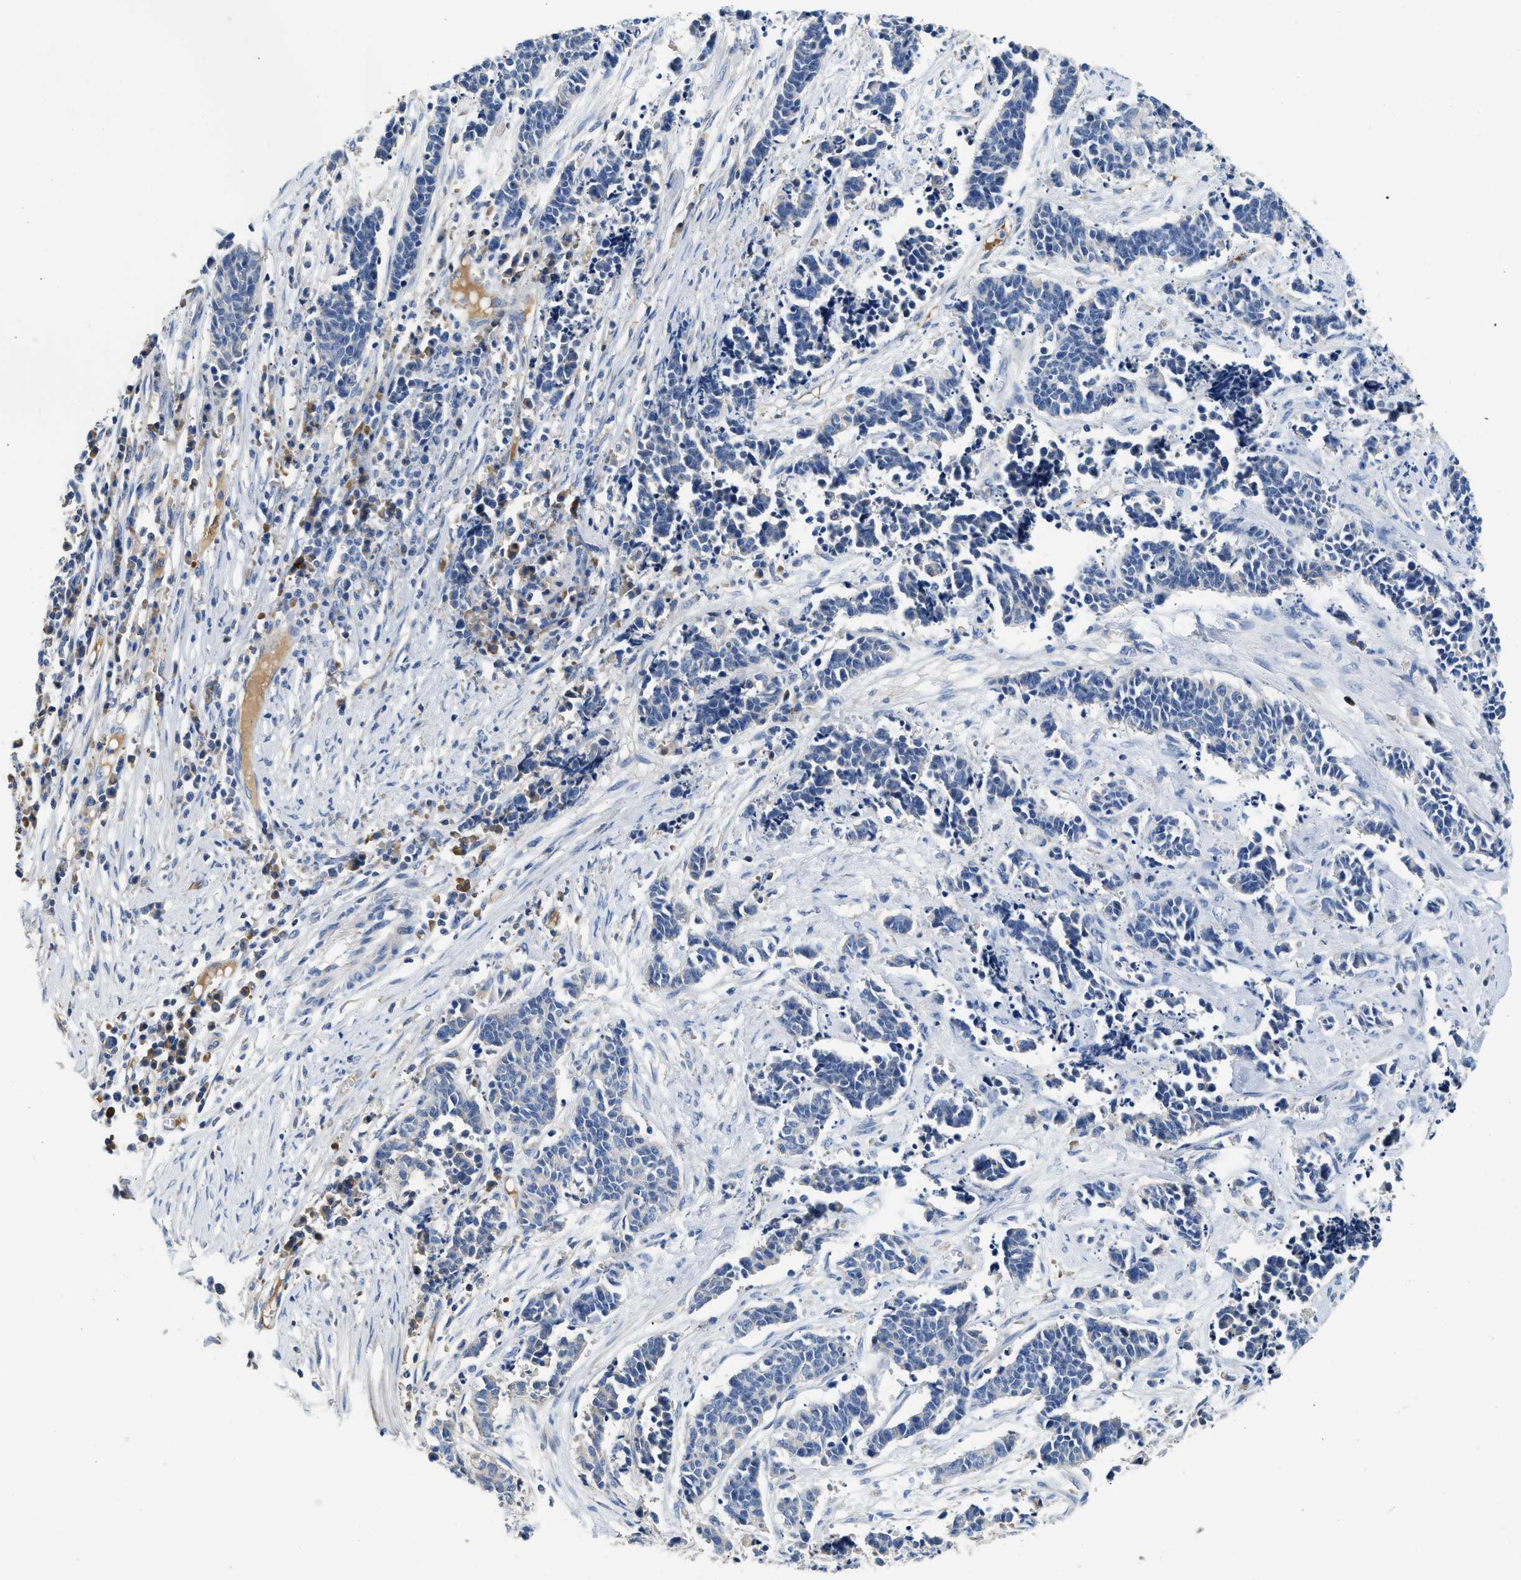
{"staining": {"intensity": "negative", "quantity": "none", "location": "none"}, "tissue": "cervical cancer", "cell_type": "Tumor cells", "image_type": "cancer", "snomed": [{"axis": "morphology", "description": "Squamous cell carcinoma, NOS"}, {"axis": "topography", "description": "Cervix"}], "caption": "Tumor cells show no significant positivity in squamous cell carcinoma (cervical). Nuclei are stained in blue.", "gene": "C1S", "patient": {"sex": "female", "age": 35}}